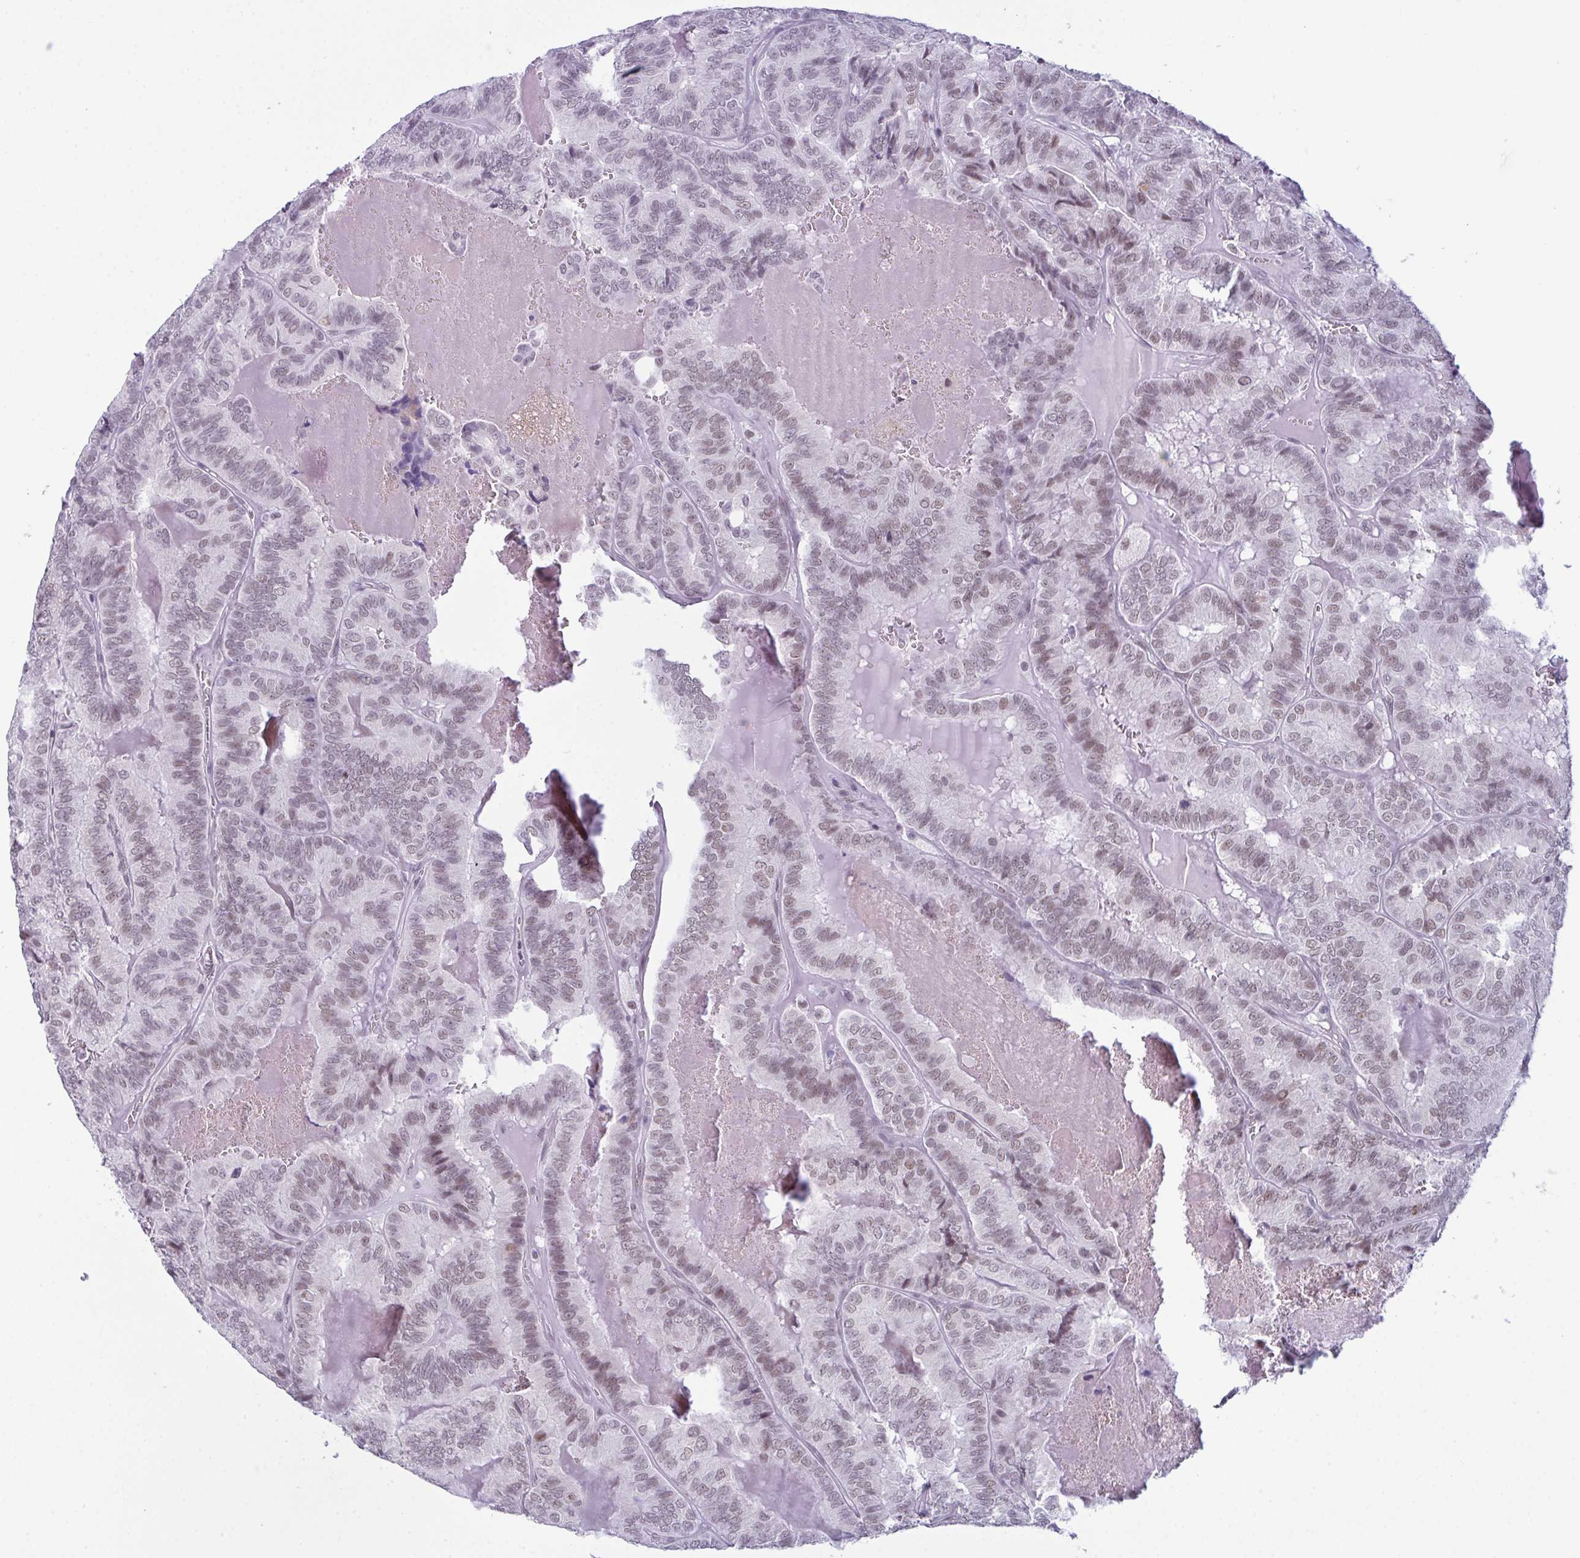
{"staining": {"intensity": "moderate", "quantity": "25%-75%", "location": "nuclear"}, "tissue": "thyroid cancer", "cell_type": "Tumor cells", "image_type": "cancer", "snomed": [{"axis": "morphology", "description": "Papillary adenocarcinoma, NOS"}, {"axis": "topography", "description": "Thyroid gland"}], "caption": "Immunohistochemical staining of thyroid cancer (papillary adenocarcinoma) exhibits medium levels of moderate nuclear staining in approximately 25%-75% of tumor cells. The protein is shown in brown color, while the nuclei are stained blue.", "gene": "RBM7", "patient": {"sex": "female", "age": 75}}